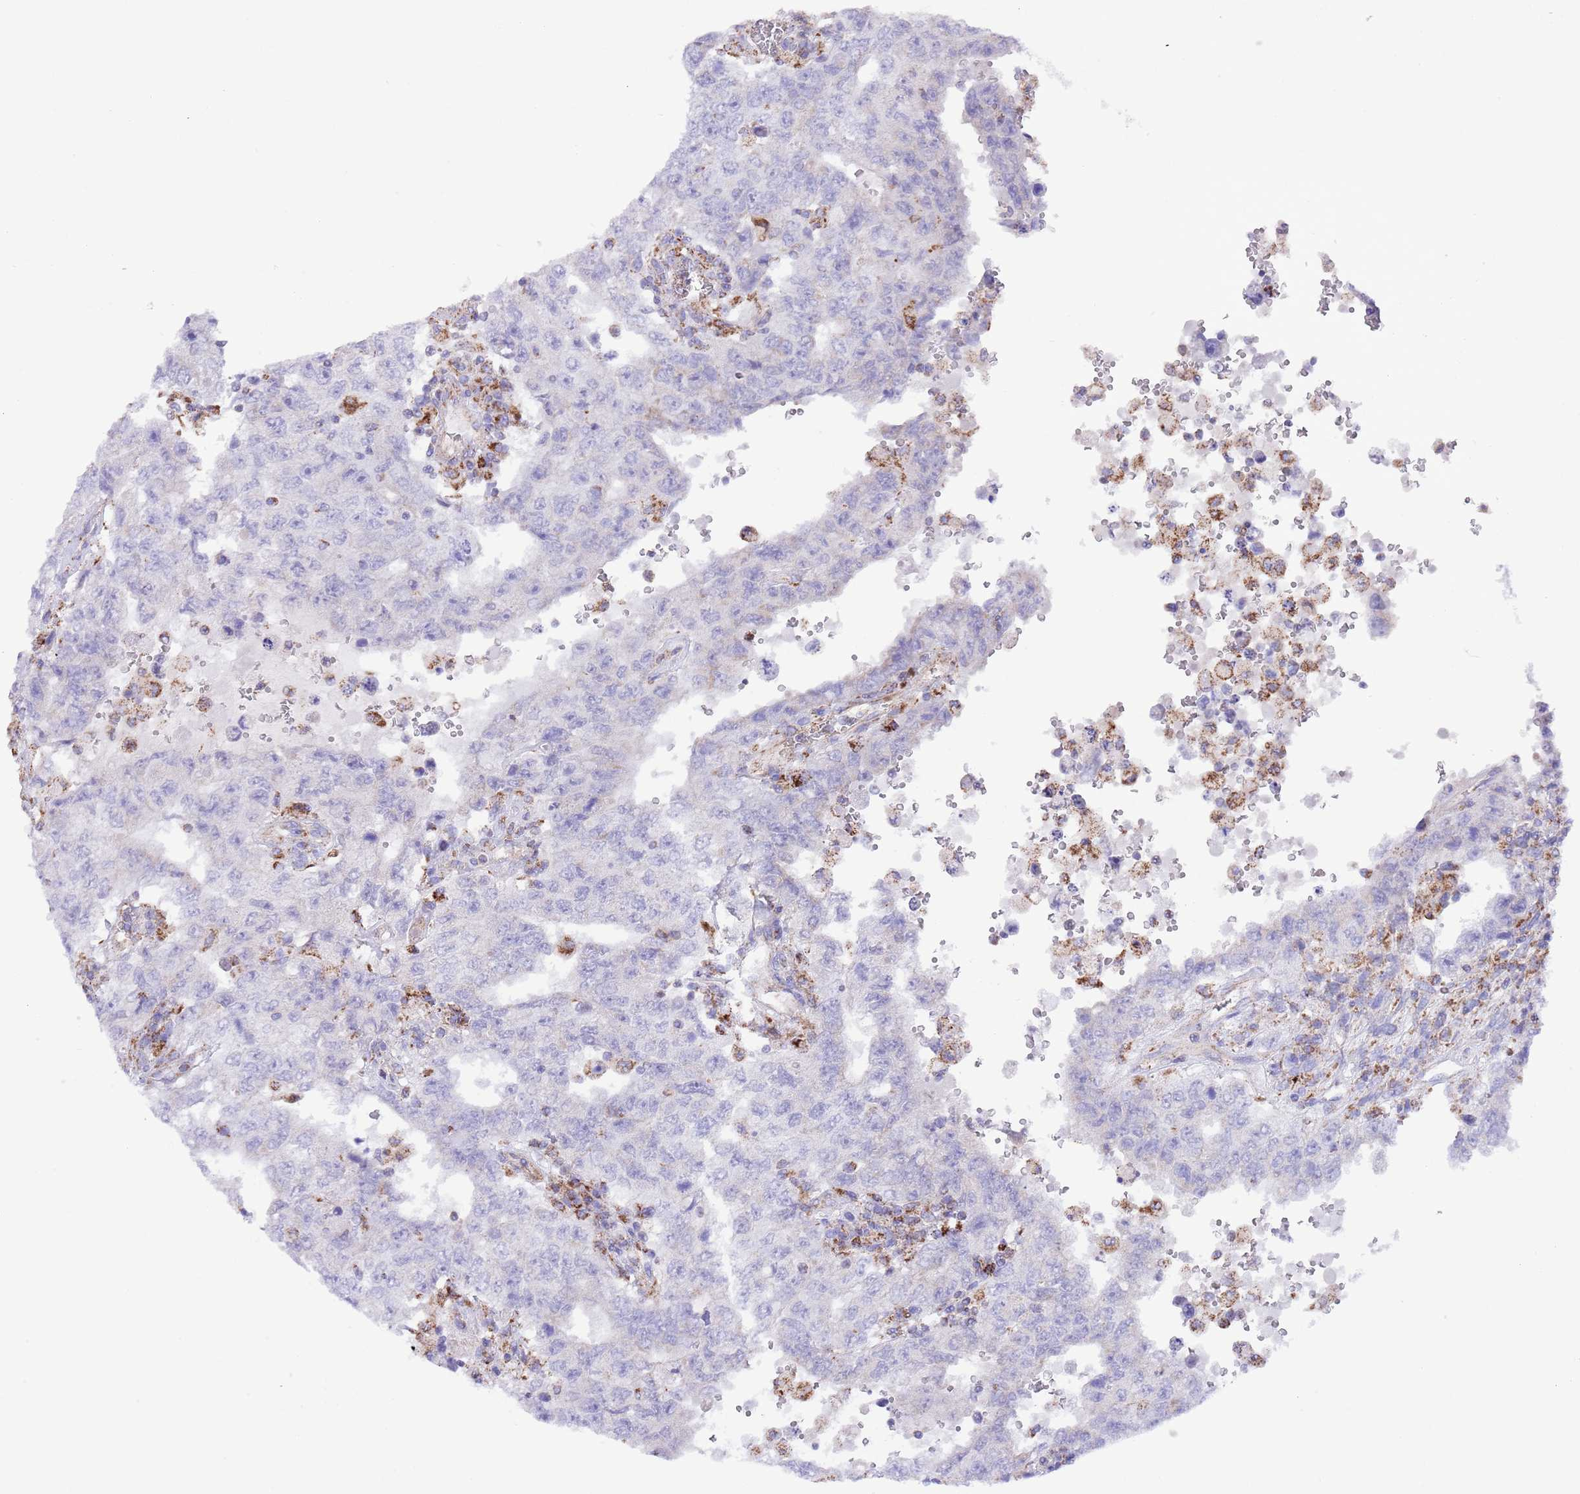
{"staining": {"intensity": "negative", "quantity": "none", "location": "none"}, "tissue": "testis cancer", "cell_type": "Tumor cells", "image_type": "cancer", "snomed": [{"axis": "morphology", "description": "Carcinoma, Embryonal, NOS"}, {"axis": "topography", "description": "Testis"}], "caption": "Immunohistochemistry (IHC) image of human embryonal carcinoma (testis) stained for a protein (brown), which displays no staining in tumor cells. (DAB IHC, high magnification).", "gene": "SS18L2", "patient": {"sex": "male", "age": 26}}